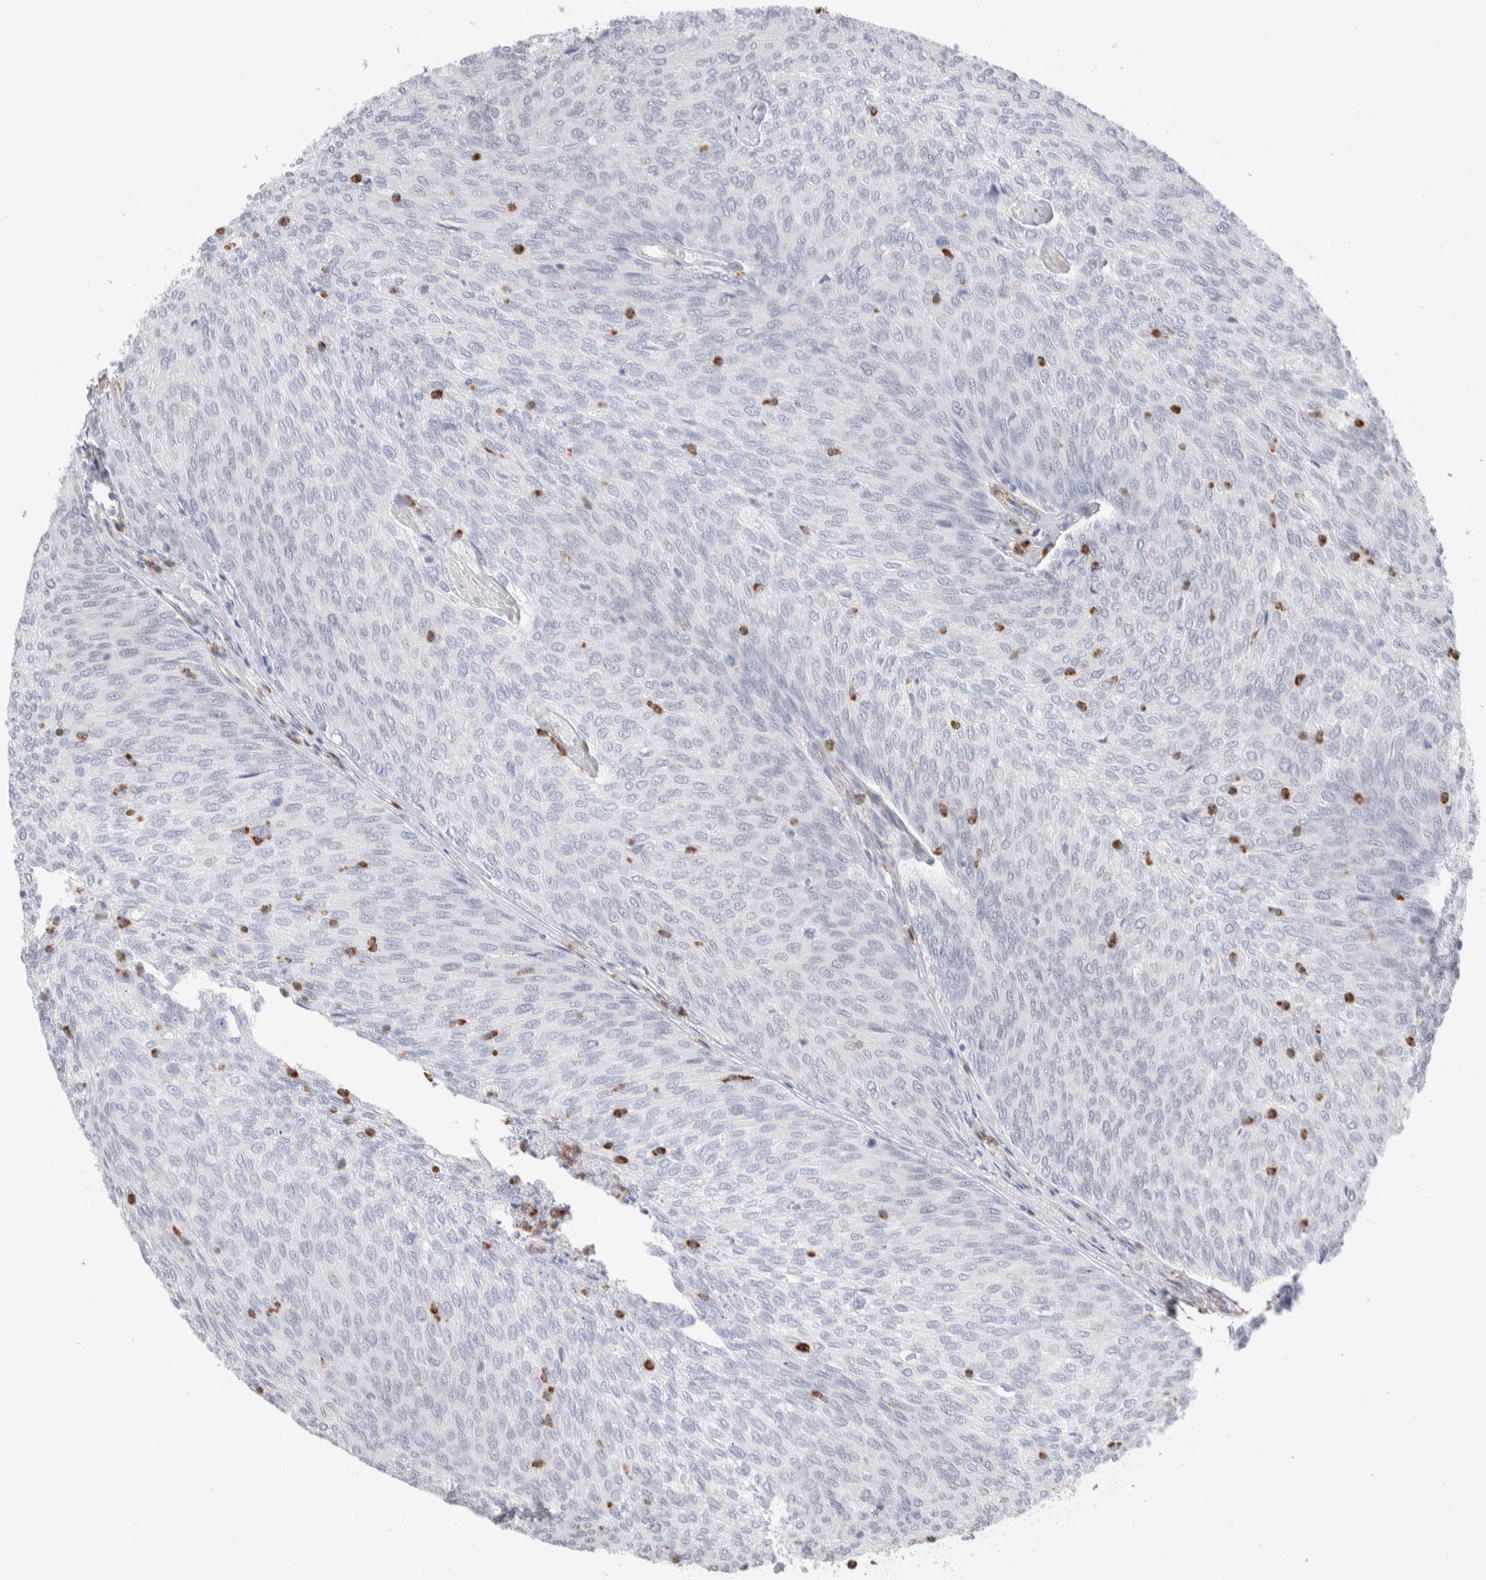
{"staining": {"intensity": "negative", "quantity": "none", "location": "none"}, "tissue": "urothelial cancer", "cell_type": "Tumor cells", "image_type": "cancer", "snomed": [{"axis": "morphology", "description": "Urothelial carcinoma, Low grade"}, {"axis": "topography", "description": "Urinary bladder"}], "caption": "DAB immunohistochemical staining of urothelial carcinoma (low-grade) demonstrates no significant staining in tumor cells. (IHC, brightfield microscopy, high magnification).", "gene": "SEPTIN4", "patient": {"sex": "female", "age": 79}}